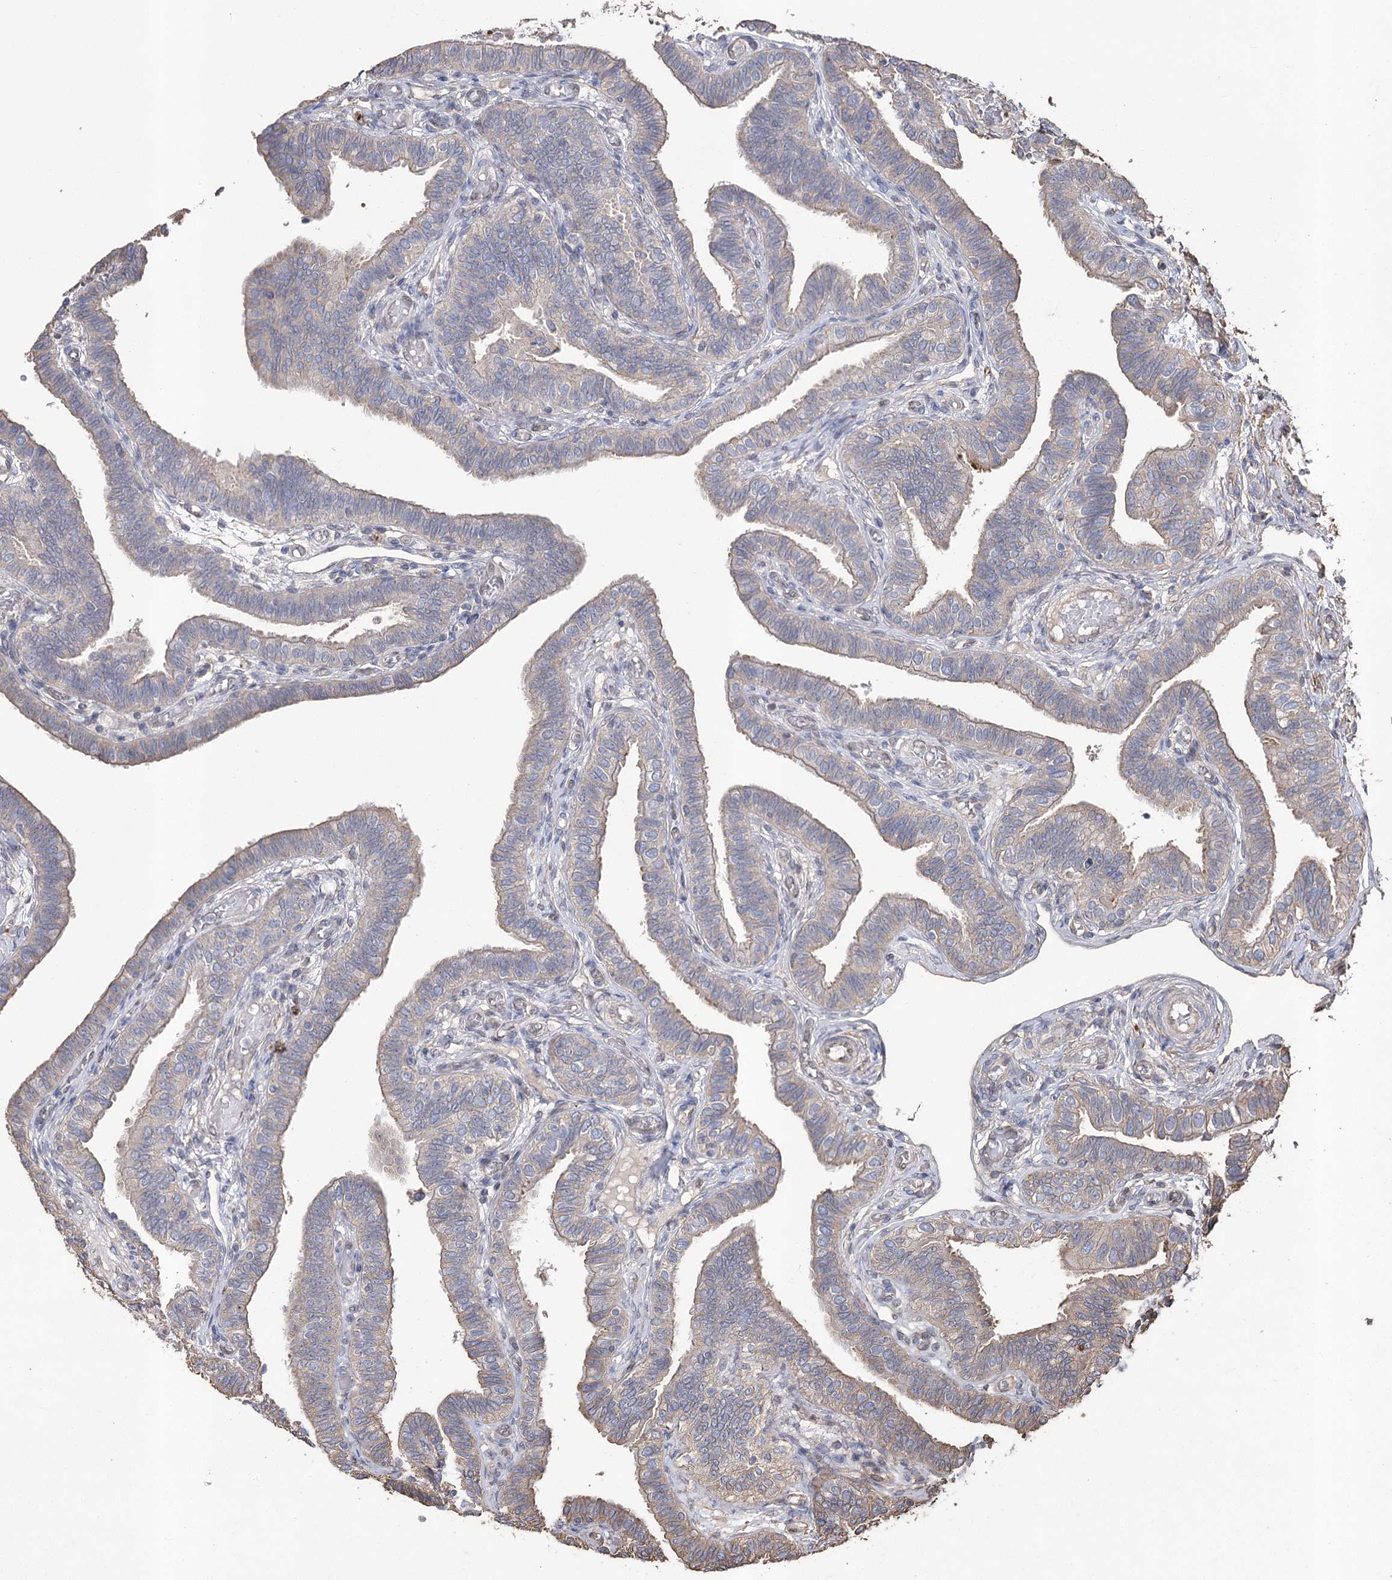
{"staining": {"intensity": "weak", "quantity": "25%-75%", "location": "cytoplasmic/membranous"}, "tissue": "fallopian tube", "cell_type": "Glandular cells", "image_type": "normal", "snomed": [{"axis": "morphology", "description": "Normal tissue, NOS"}, {"axis": "topography", "description": "Fallopian tube"}], "caption": "This image displays immunohistochemistry (IHC) staining of unremarkable fallopian tube, with low weak cytoplasmic/membranous staining in approximately 25%-75% of glandular cells.", "gene": "FAM13B", "patient": {"sex": "female", "age": 39}}